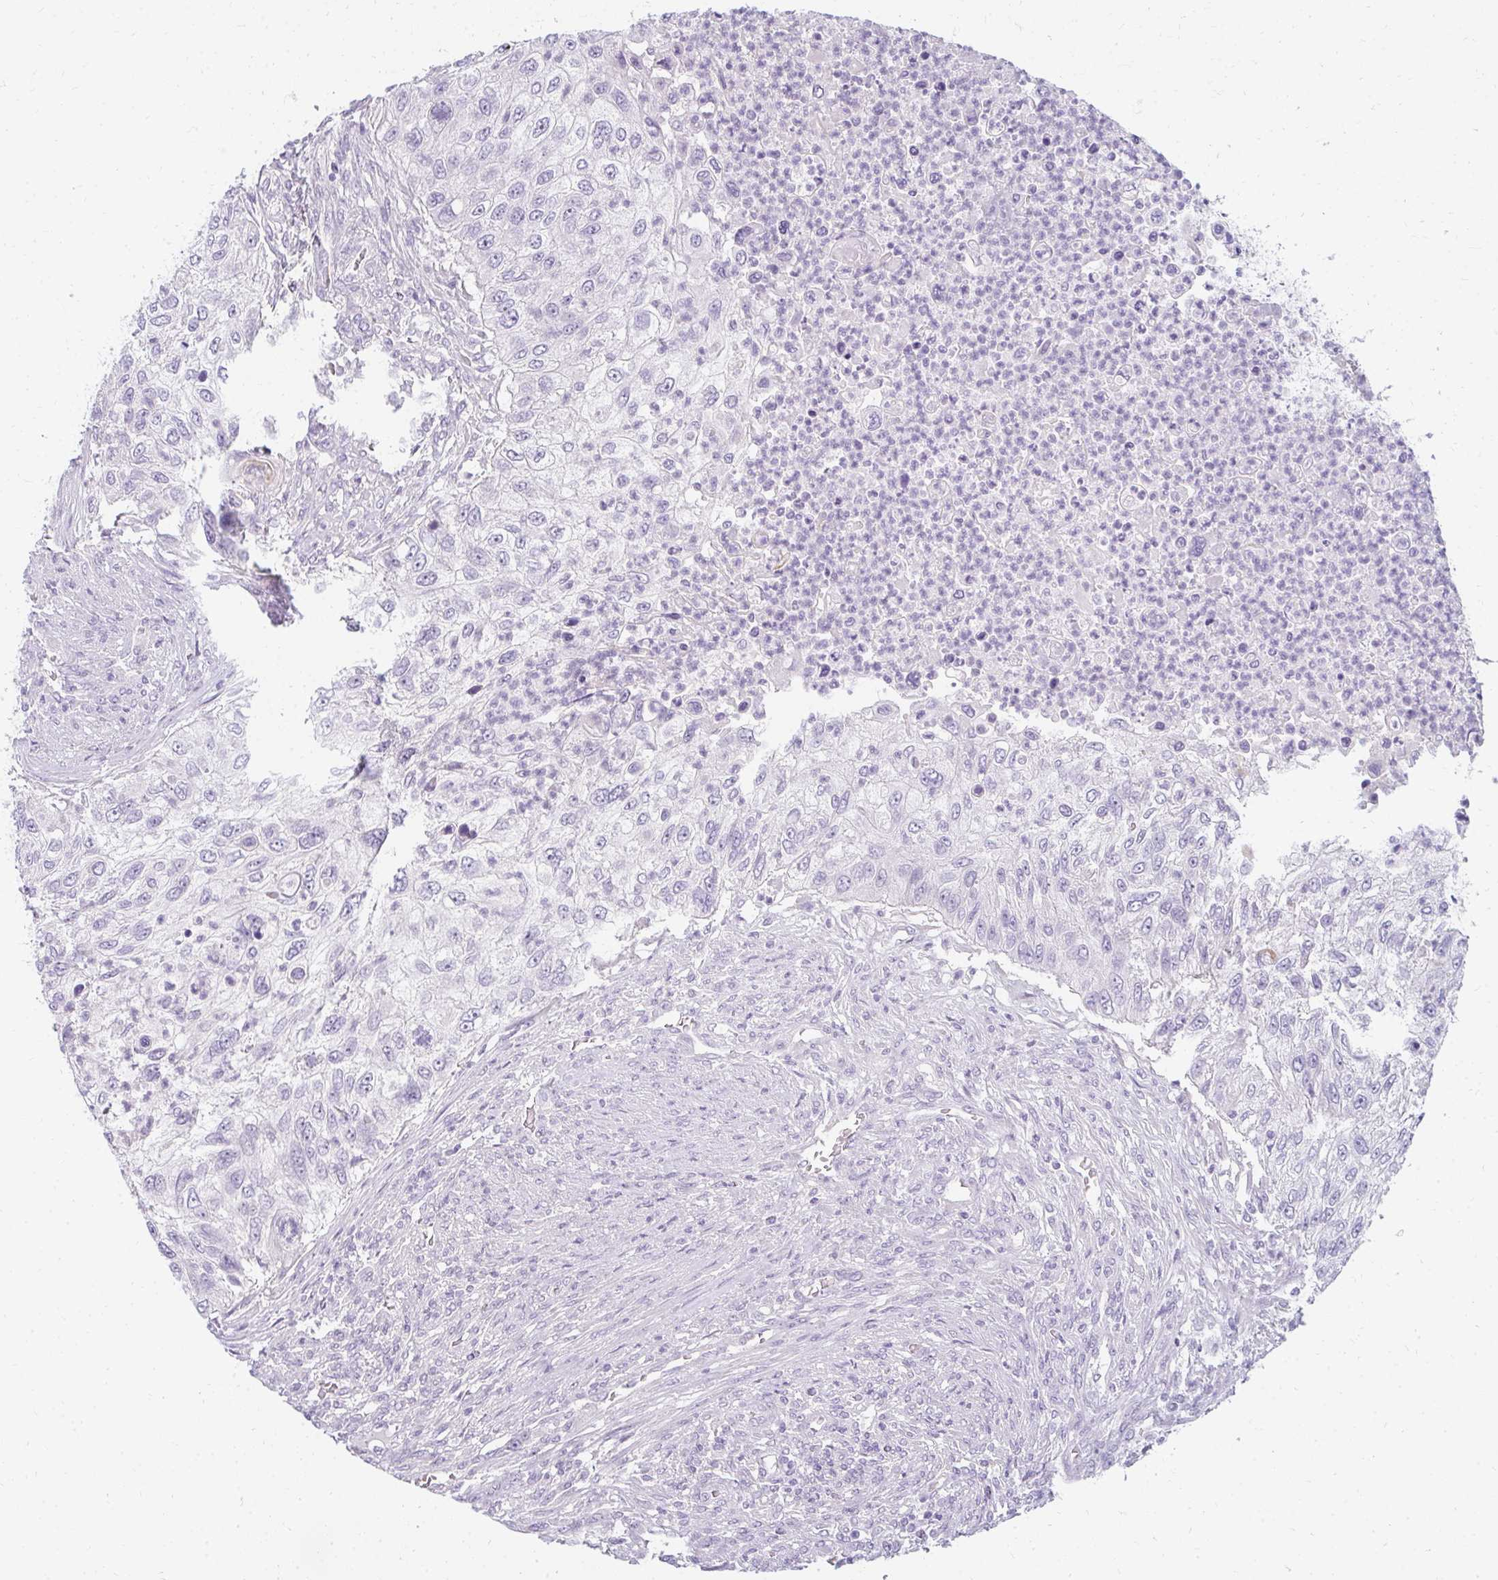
{"staining": {"intensity": "negative", "quantity": "none", "location": "none"}, "tissue": "urothelial cancer", "cell_type": "Tumor cells", "image_type": "cancer", "snomed": [{"axis": "morphology", "description": "Urothelial carcinoma, High grade"}, {"axis": "topography", "description": "Urinary bladder"}], "caption": "The immunohistochemistry photomicrograph has no significant expression in tumor cells of urothelial carcinoma (high-grade) tissue. (Brightfield microscopy of DAB immunohistochemistry (IHC) at high magnification).", "gene": "PPP1R3G", "patient": {"sex": "female", "age": 60}}